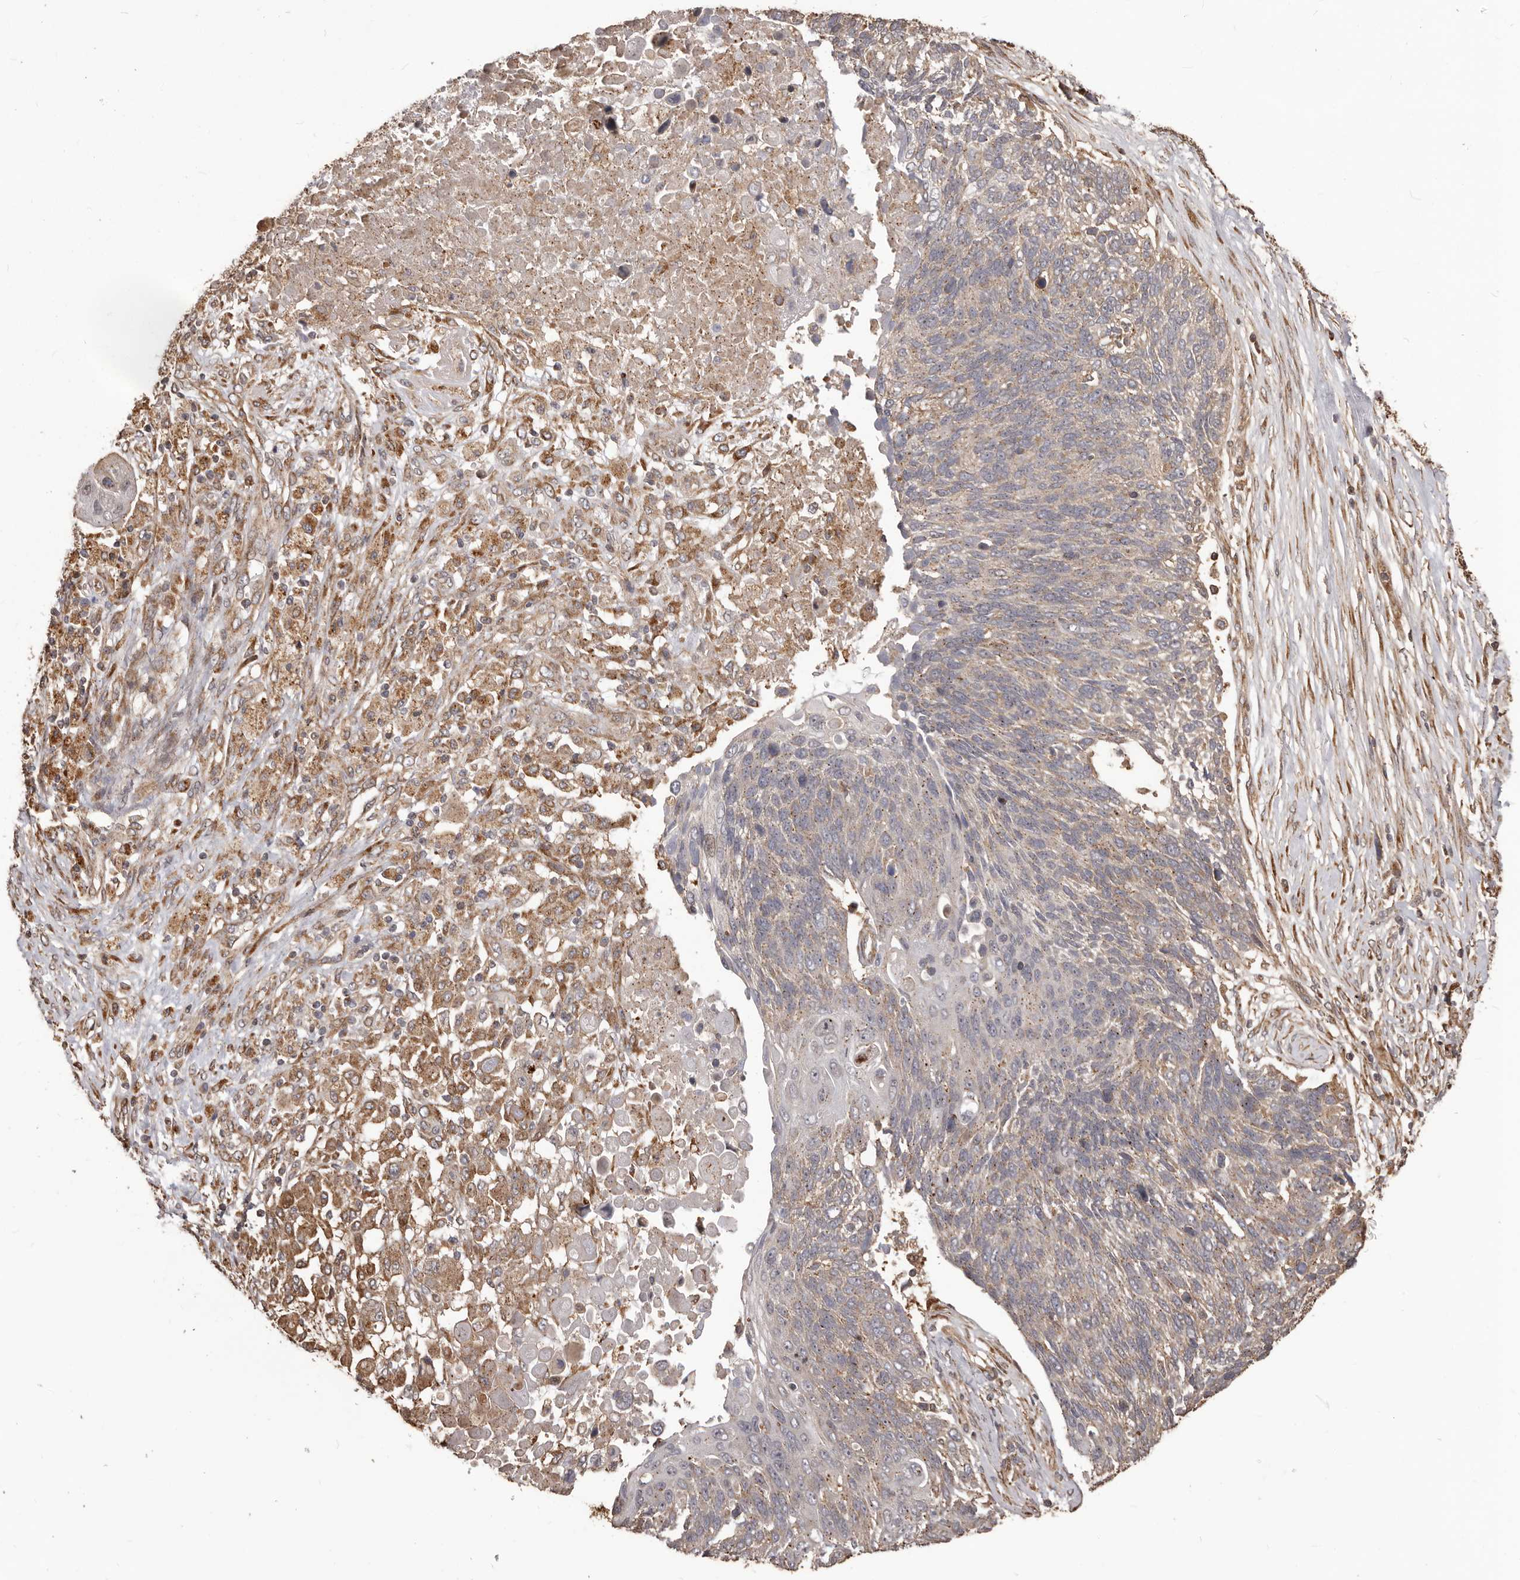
{"staining": {"intensity": "weak", "quantity": "25%-75%", "location": "cytoplasmic/membranous"}, "tissue": "lung cancer", "cell_type": "Tumor cells", "image_type": "cancer", "snomed": [{"axis": "morphology", "description": "Squamous cell carcinoma, NOS"}, {"axis": "topography", "description": "Lung"}], "caption": "Weak cytoplasmic/membranous protein staining is present in about 25%-75% of tumor cells in lung cancer (squamous cell carcinoma).", "gene": "MTO1", "patient": {"sex": "male", "age": 66}}